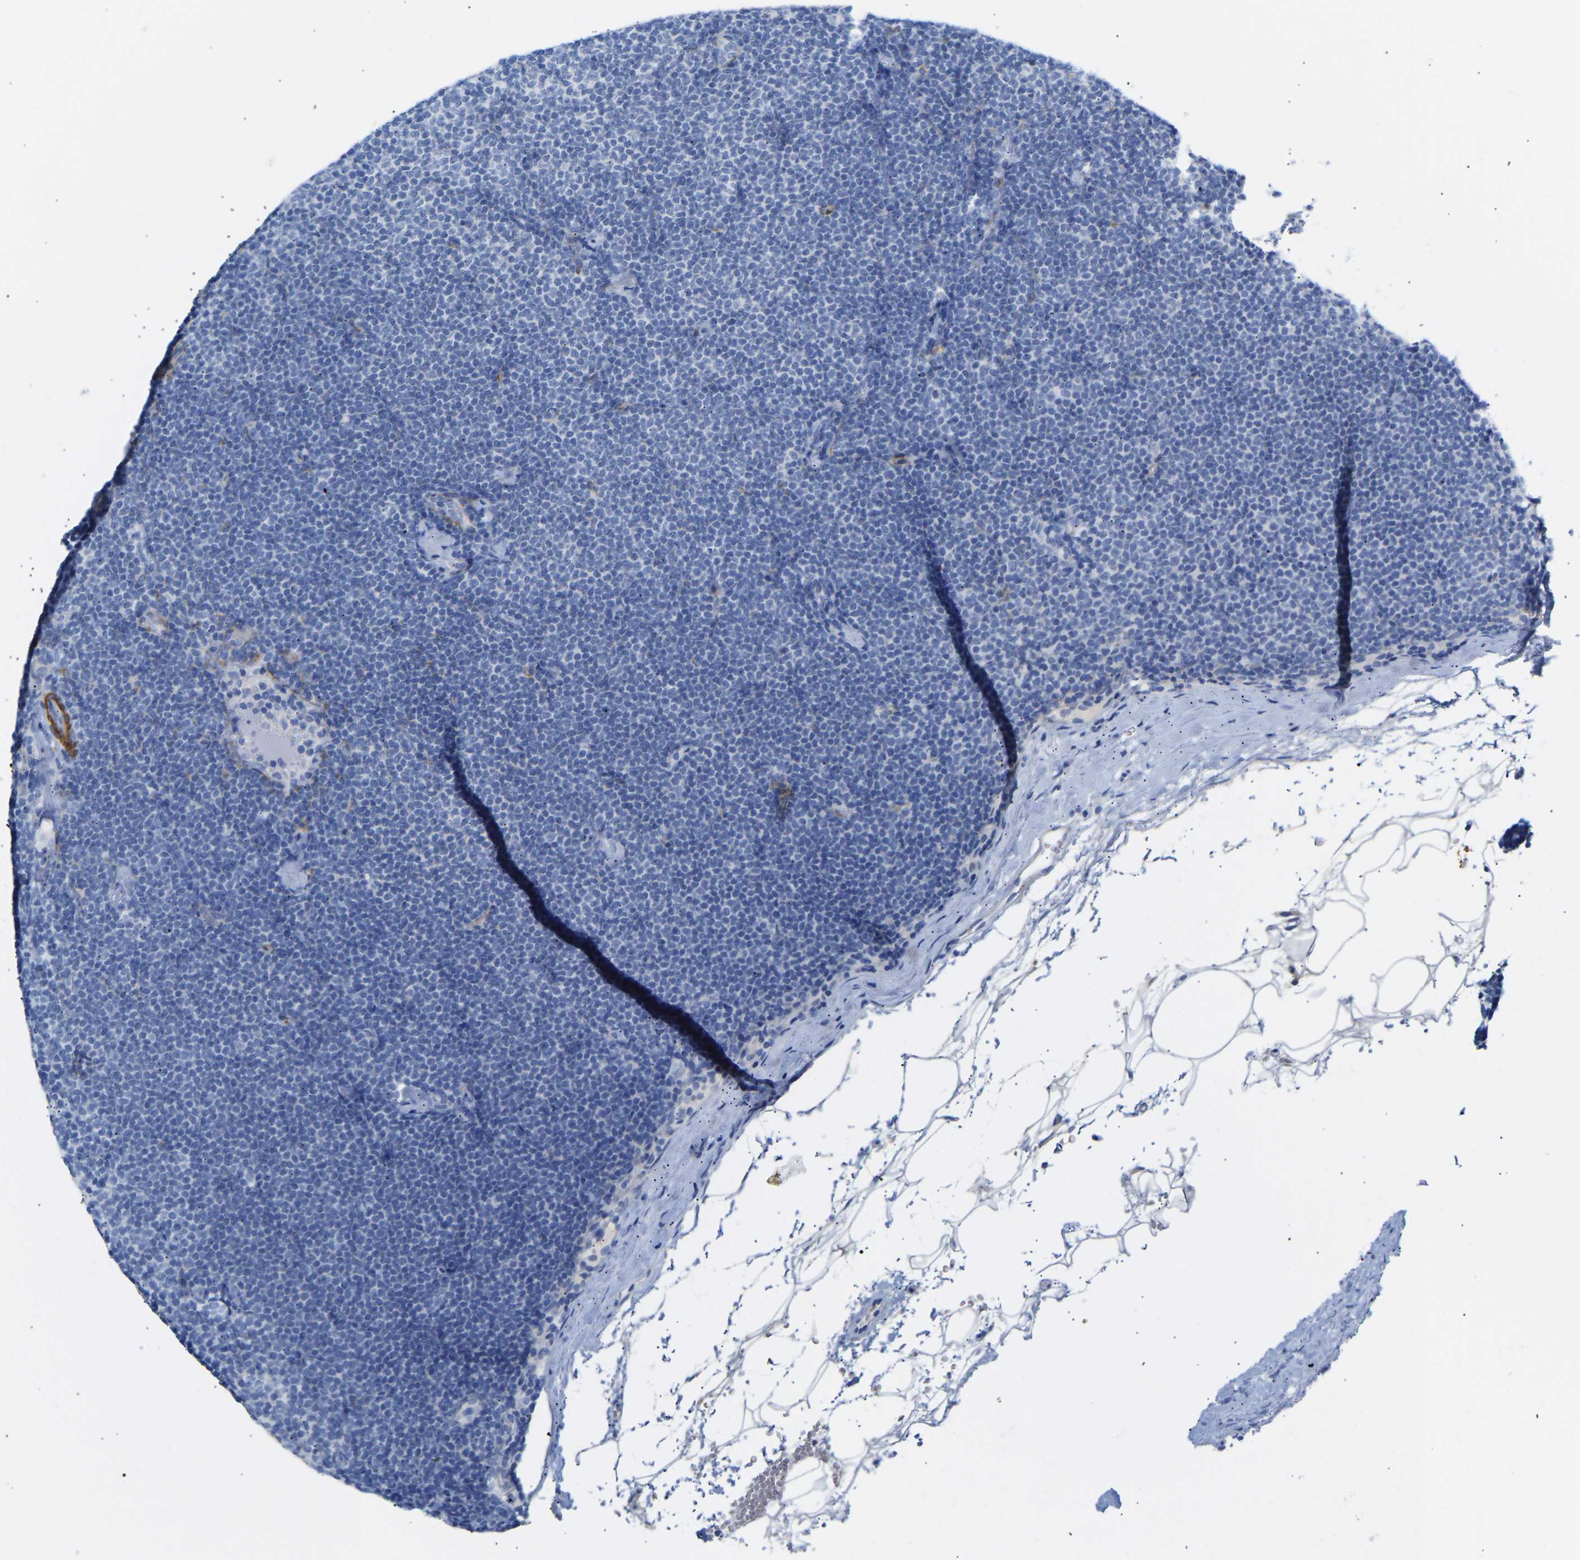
{"staining": {"intensity": "negative", "quantity": "none", "location": "none"}, "tissue": "lymphoma", "cell_type": "Tumor cells", "image_type": "cancer", "snomed": [{"axis": "morphology", "description": "Malignant lymphoma, non-Hodgkin's type, Low grade"}, {"axis": "topography", "description": "Lymph node"}], "caption": "An IHC image of lymphoma is shown. There is no staining in tumor cells of lymphoma.", "gene": "AMPH", "patient": {"sex": "female", "age": 53}}